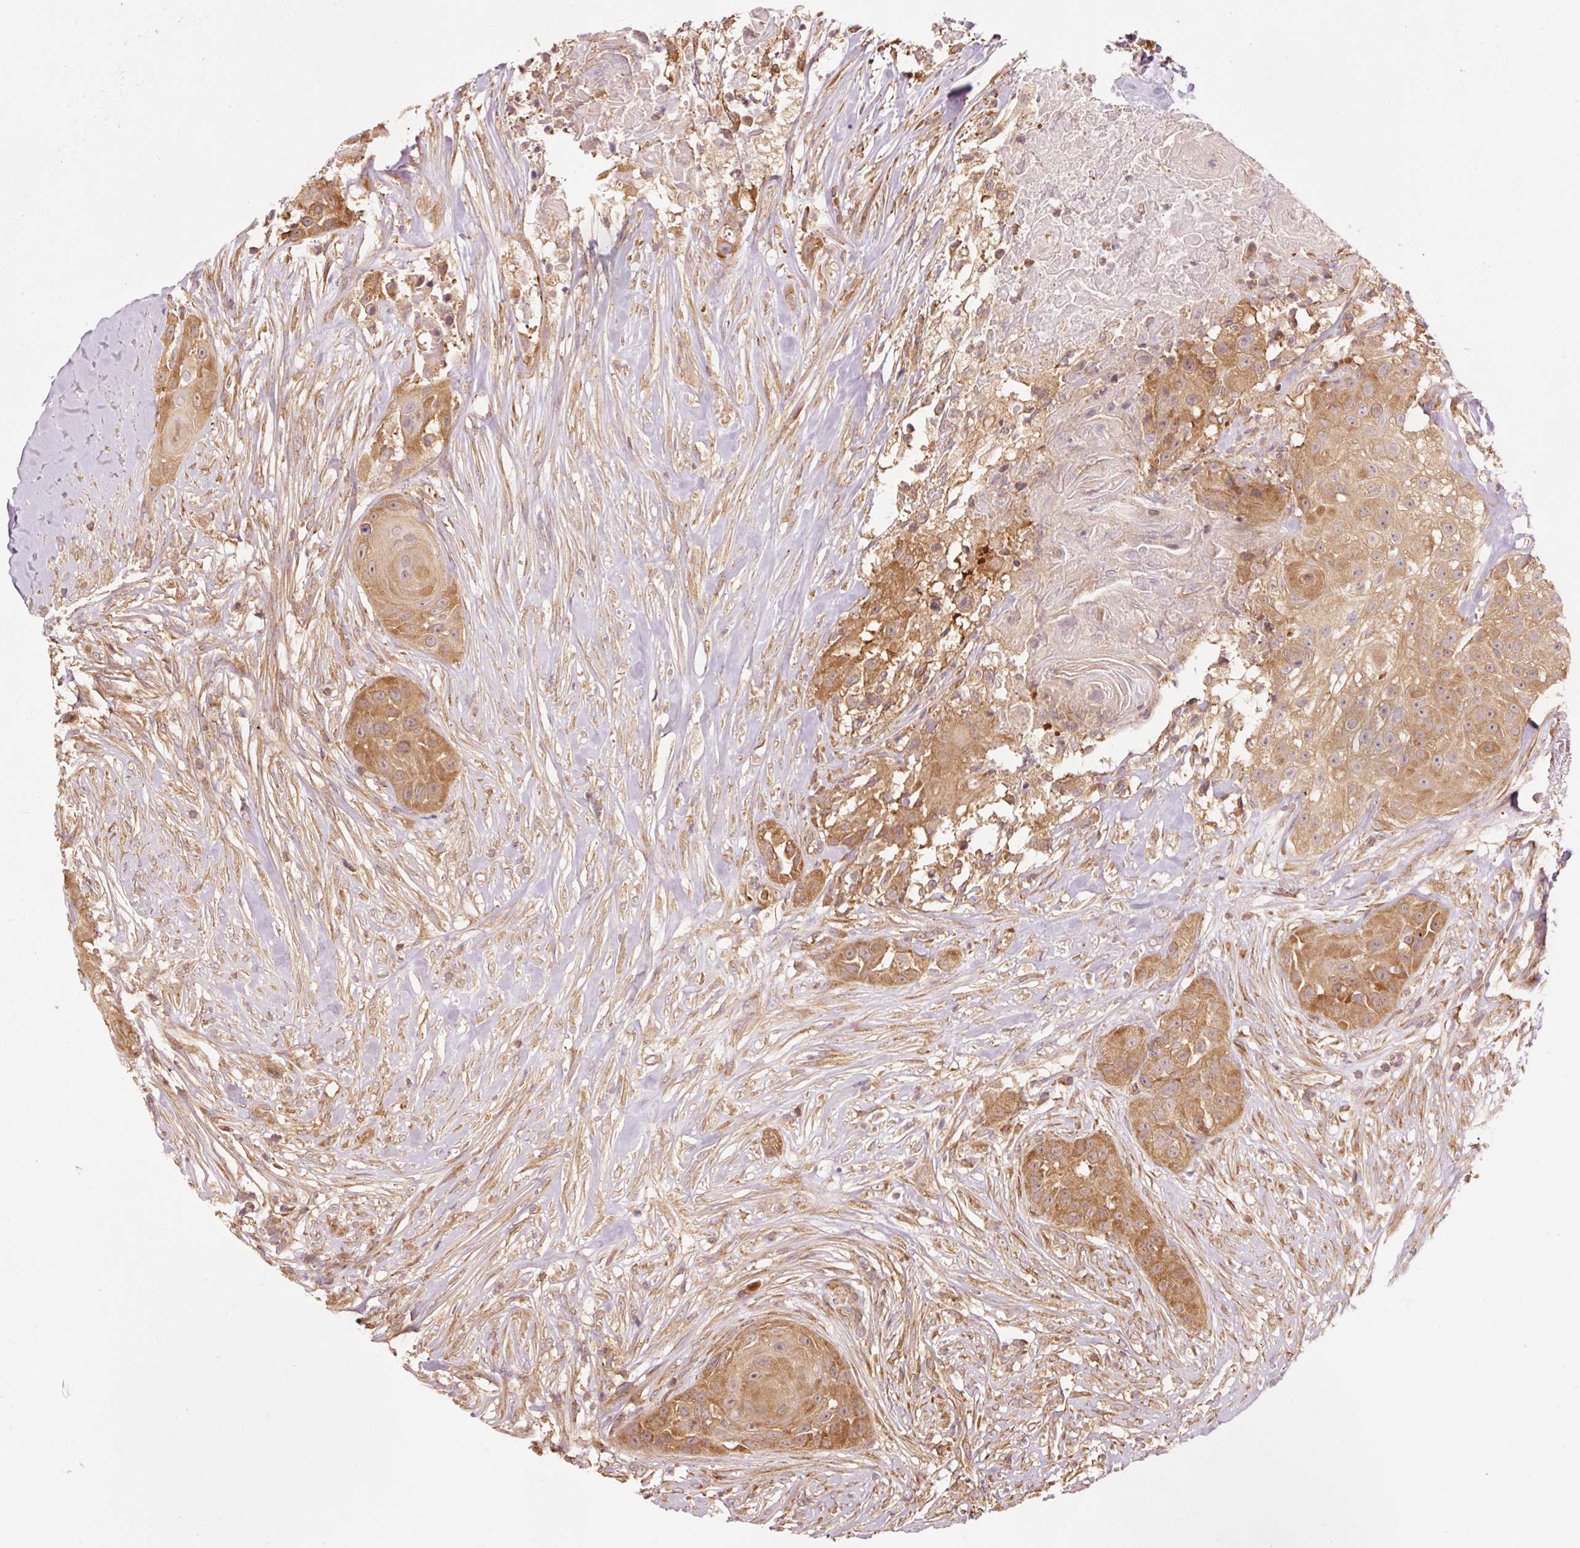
{"staining": {"intensity": "moderate", "quantity": ">75%", "location": "cytoplasmic/membranous,nuclear"}, "tissue": "head and neck cancer", "cell_type": "Tumor cells", "image_type": "cancer", "snomed": [{"axis": "morphology", "description": "Squamous cell carcinoma, NOS"}, {"axis": "topography", "description": "Head-Neck"}], "caption": "This micrograph reveals immunohistochemistry staining of human head and neck cancer, with medium moderate cytoplasmic/membranous and nuclear expression in approximately >75% of tumor cells.", "gene": "PDAP1", "patient": {"sex": "male", "age": 83}}